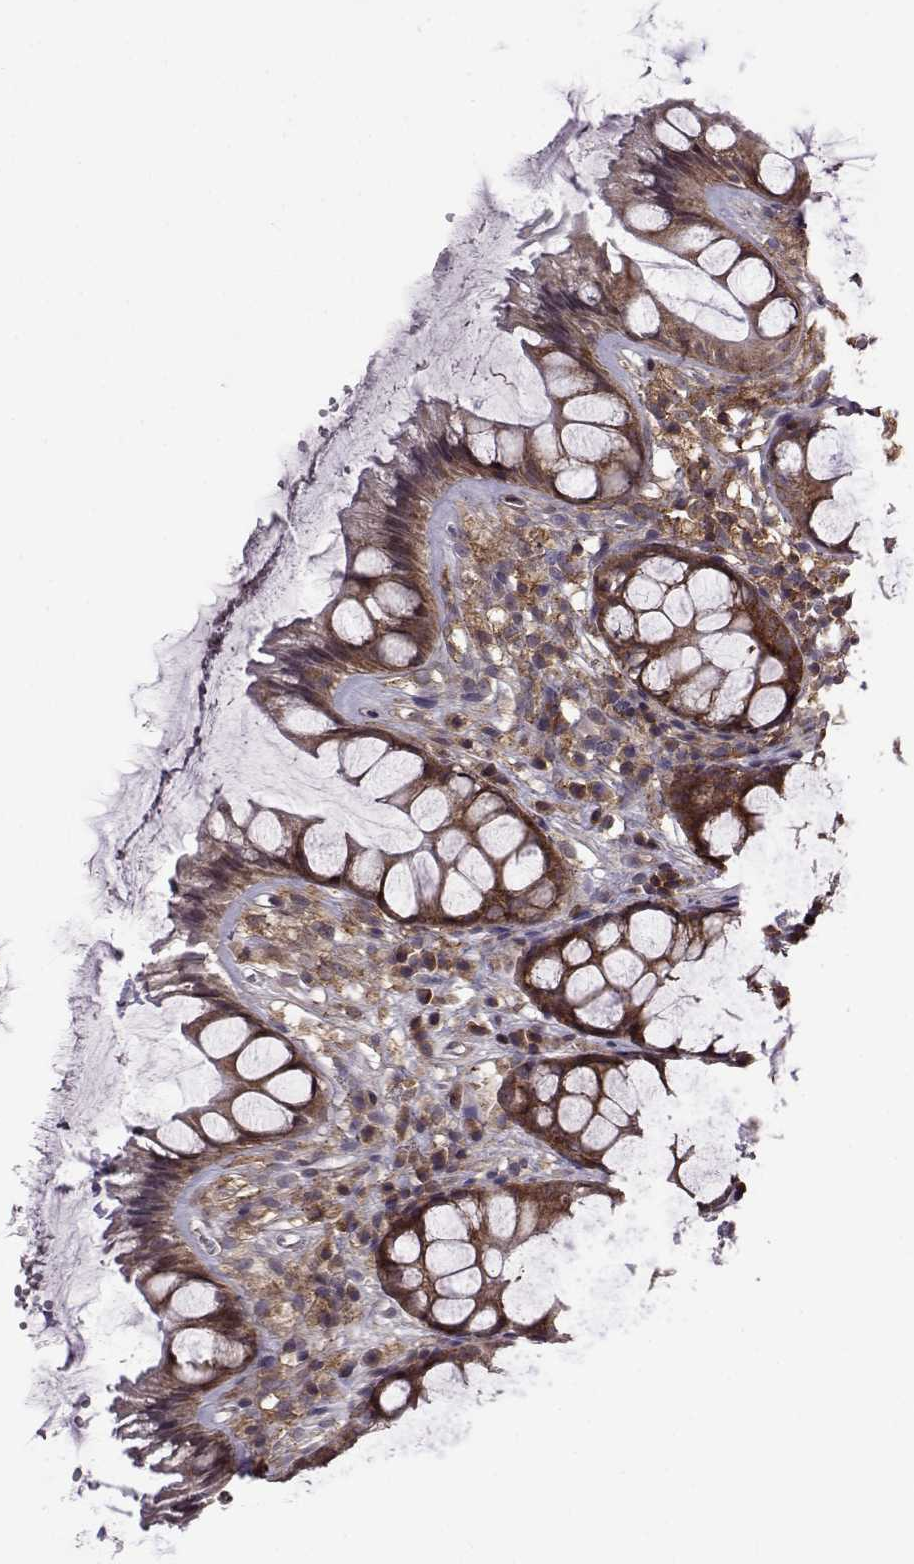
{"staining": {"intensity": "strong", "quantity": ">75%", "location": "cytoplasmic/membranous"}, "tissue": "rectum", "cell_type": "Glandular cells", "image_type": "normal", "snomed": [{"axis": "morphology", "description": "Normal tissue, NOS"}, {"axis": "topography", "description": "Rectum"}], "caption": "Immunohistochemistry image of benign human rectum stained for a protein (brown), which exhibits high levels of strong cytoplasmic/membranous positivity in approximately >75% of glandular cells.", "gene": "URI1", "patient": {"sex": "female", "age": 62}}